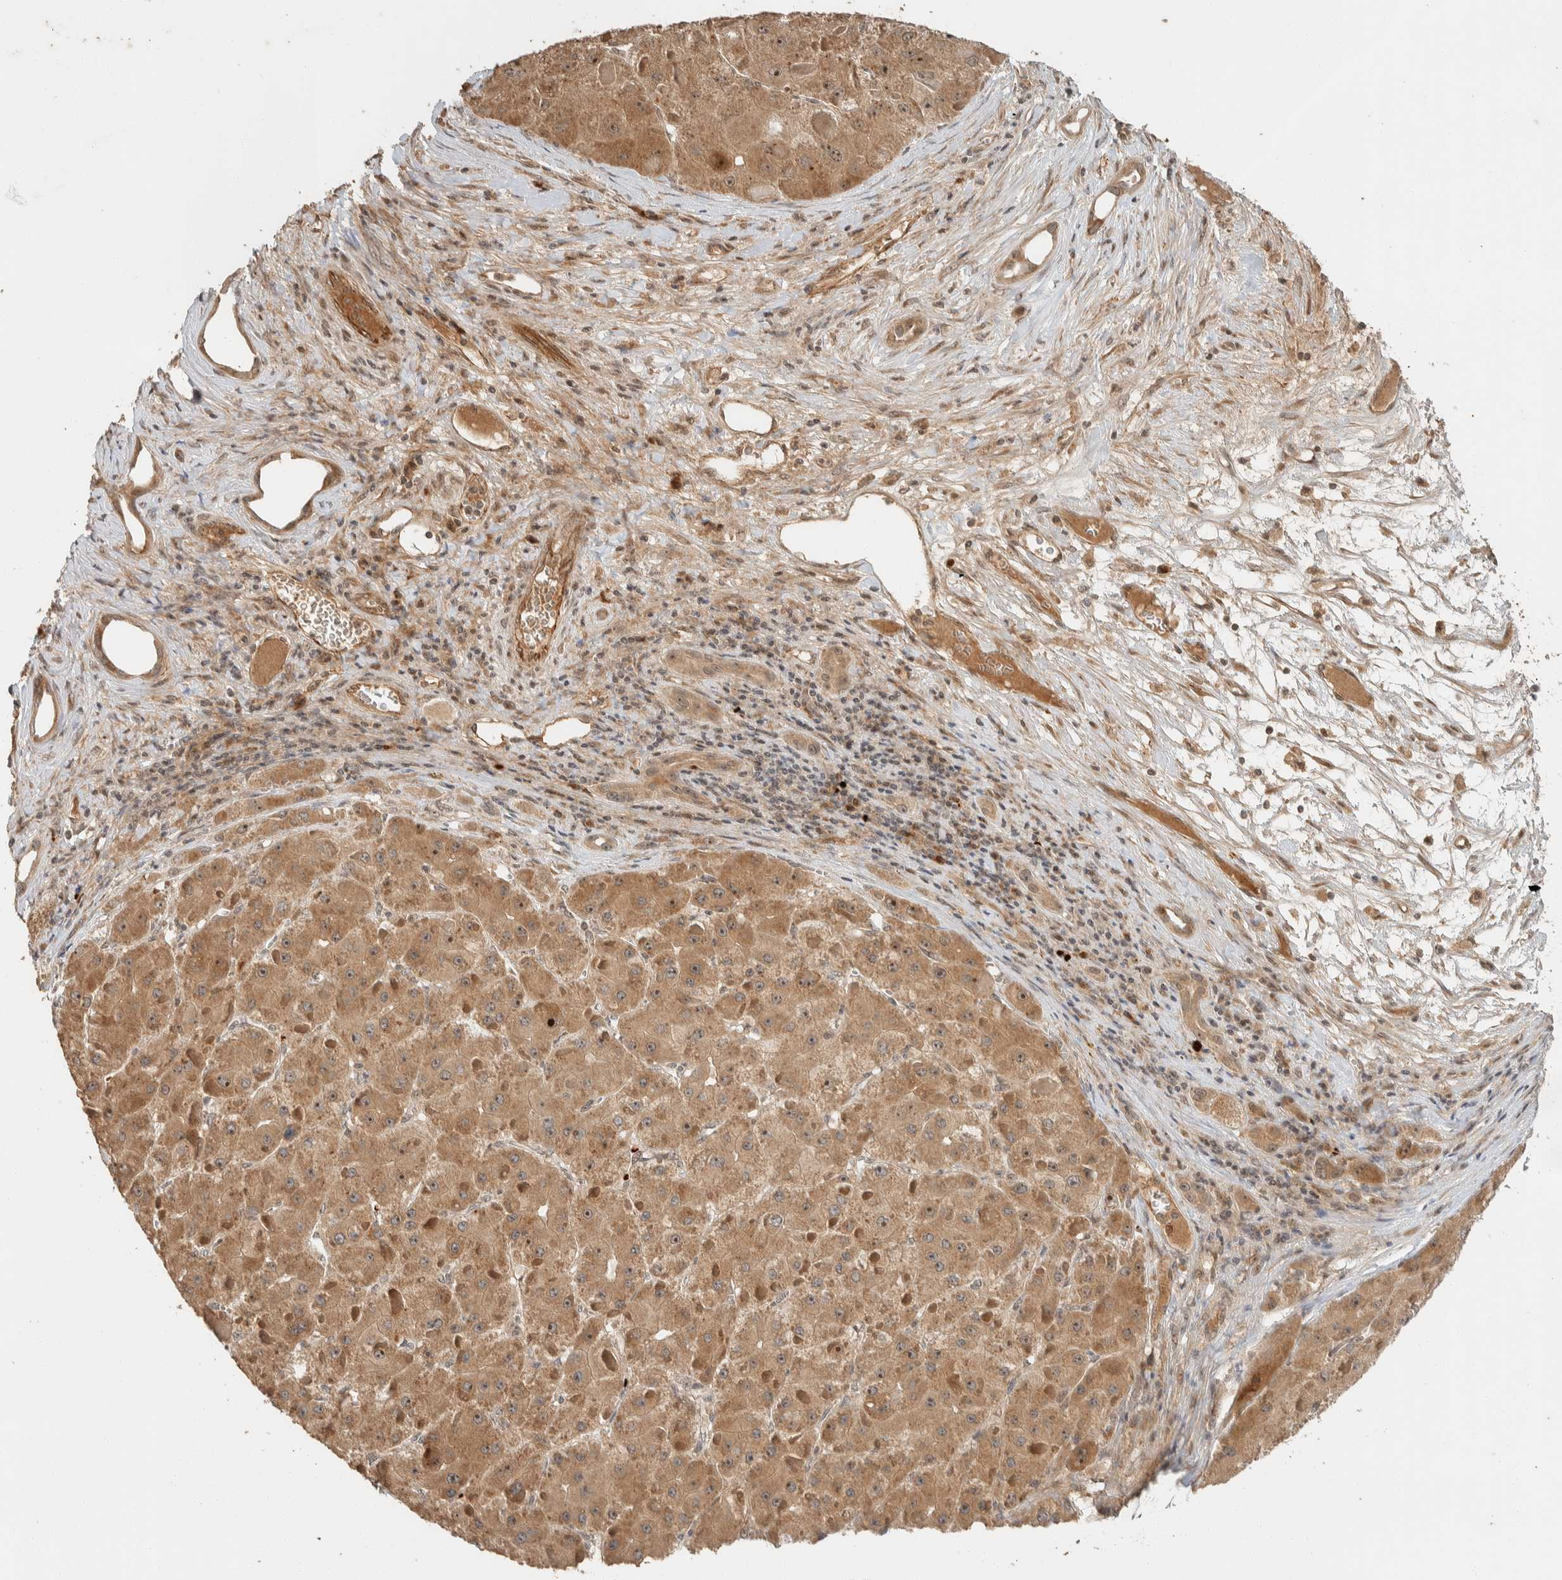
{"staining": {"intensity": "moderate", "quantity": ">75%", "location": "cytoplasmic/membranous"}, "tissue": "liver cancer", "cell_type": "Tumor cells", "image_type": "cancer", "snomed": [{"axis": "morphology", "description": "Carcinoma, Hepatocellular, NOS"}, {"axis": "topography", "description": "Liver"}], "caption": "Immunohistochemistry (IHC) photomicrograph of liver hepatocellular carcinoma stained for a protein (brown), which demonstrates medium levels of moderate cytoplasmic/membranous staining in approximately >75% of tumor cells.", "gene": "ZBTB2", "patient": {"sex": "female", "age": 73}}